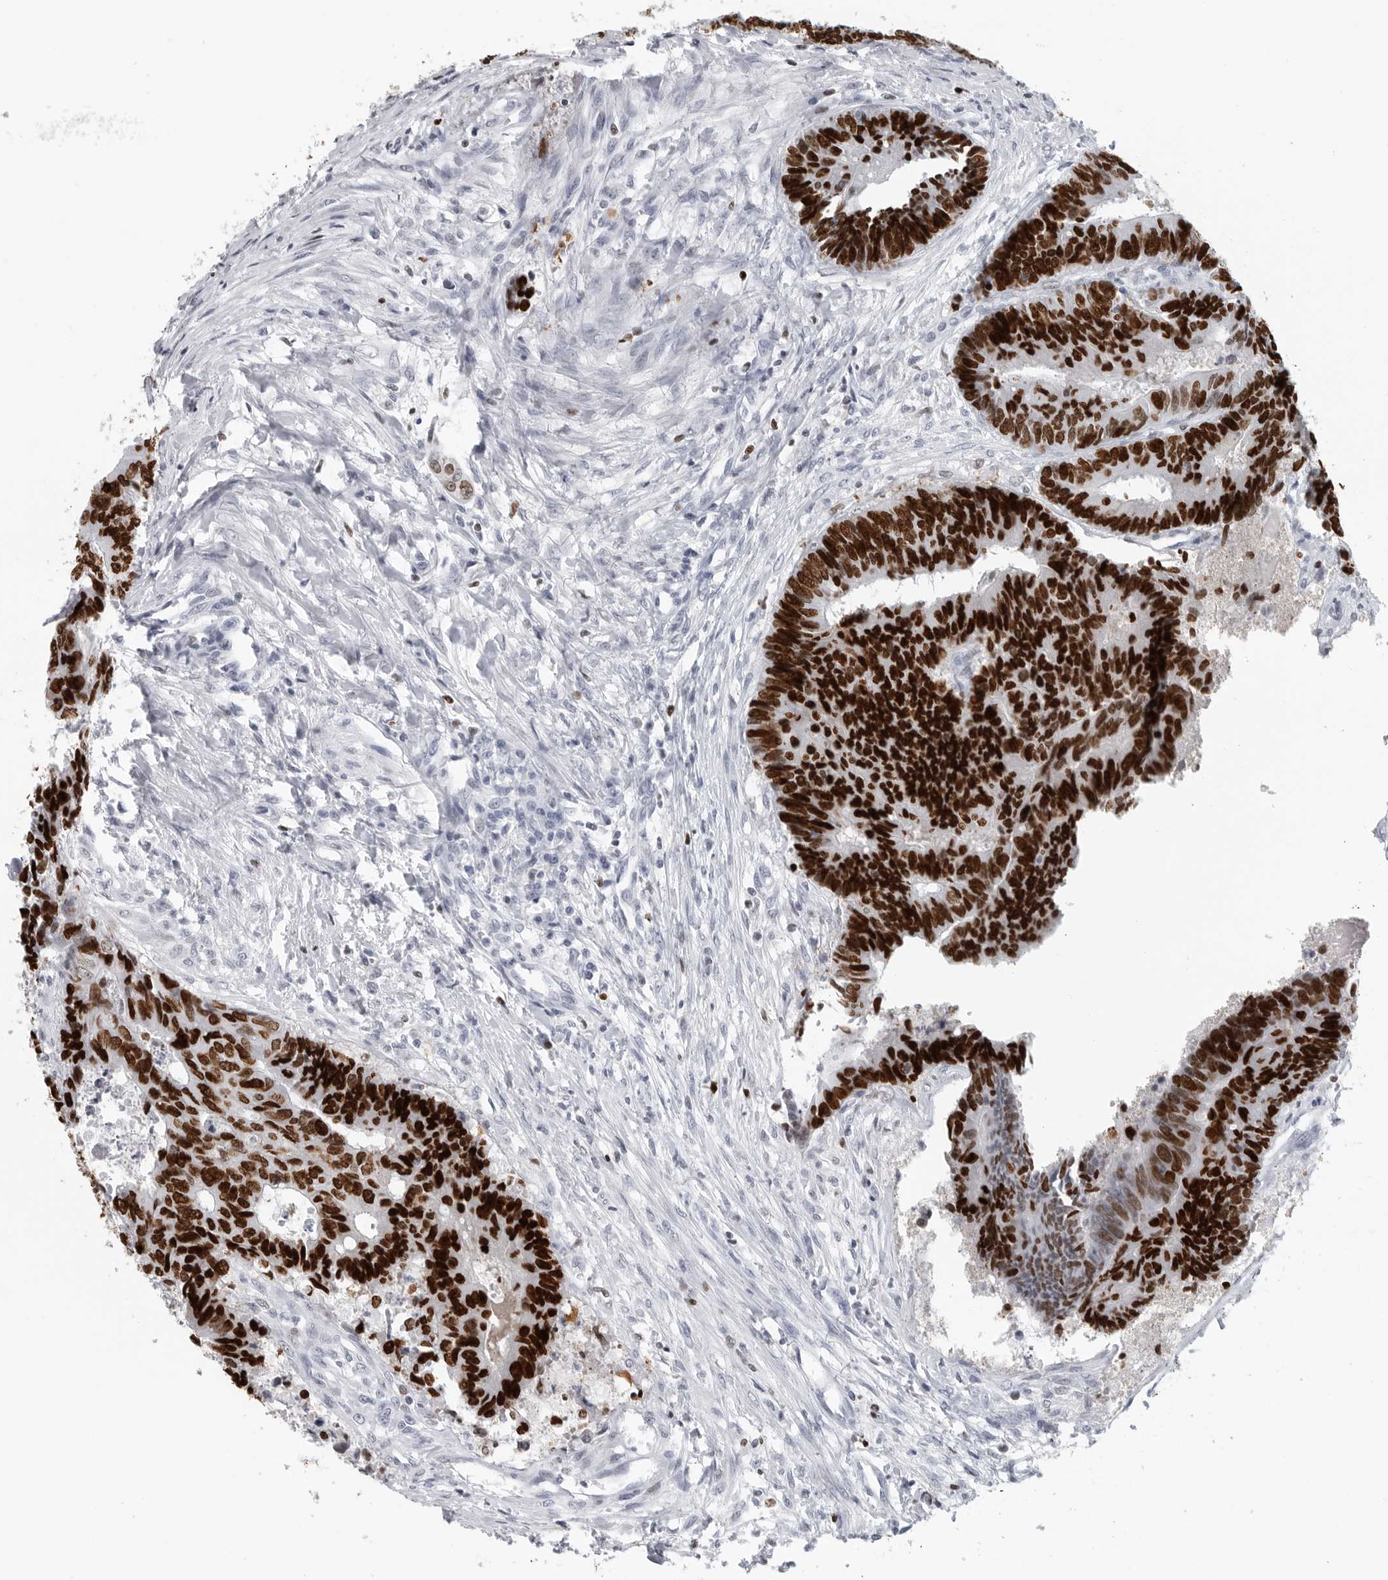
{"staining": {"intensity": "moderate", "quantity": "25%-75%", "location": "nuclear"}, "tissue": "colorectal cancer", "cell_type": "Tumor cells", "image_type": "cancer", "snomed": [{"axis": "morphology", "description": "Adenocarcinoma, NOS"}, {"axis": "topography", "description": "Rectum"}], "caption": "A micrograph of colorectal adenocarcinoma stained for a protein displays moderate nuclear brown staining in tumor cells.", "gene": "SATB2", "patient": {"sex": "male", "age": 84}}